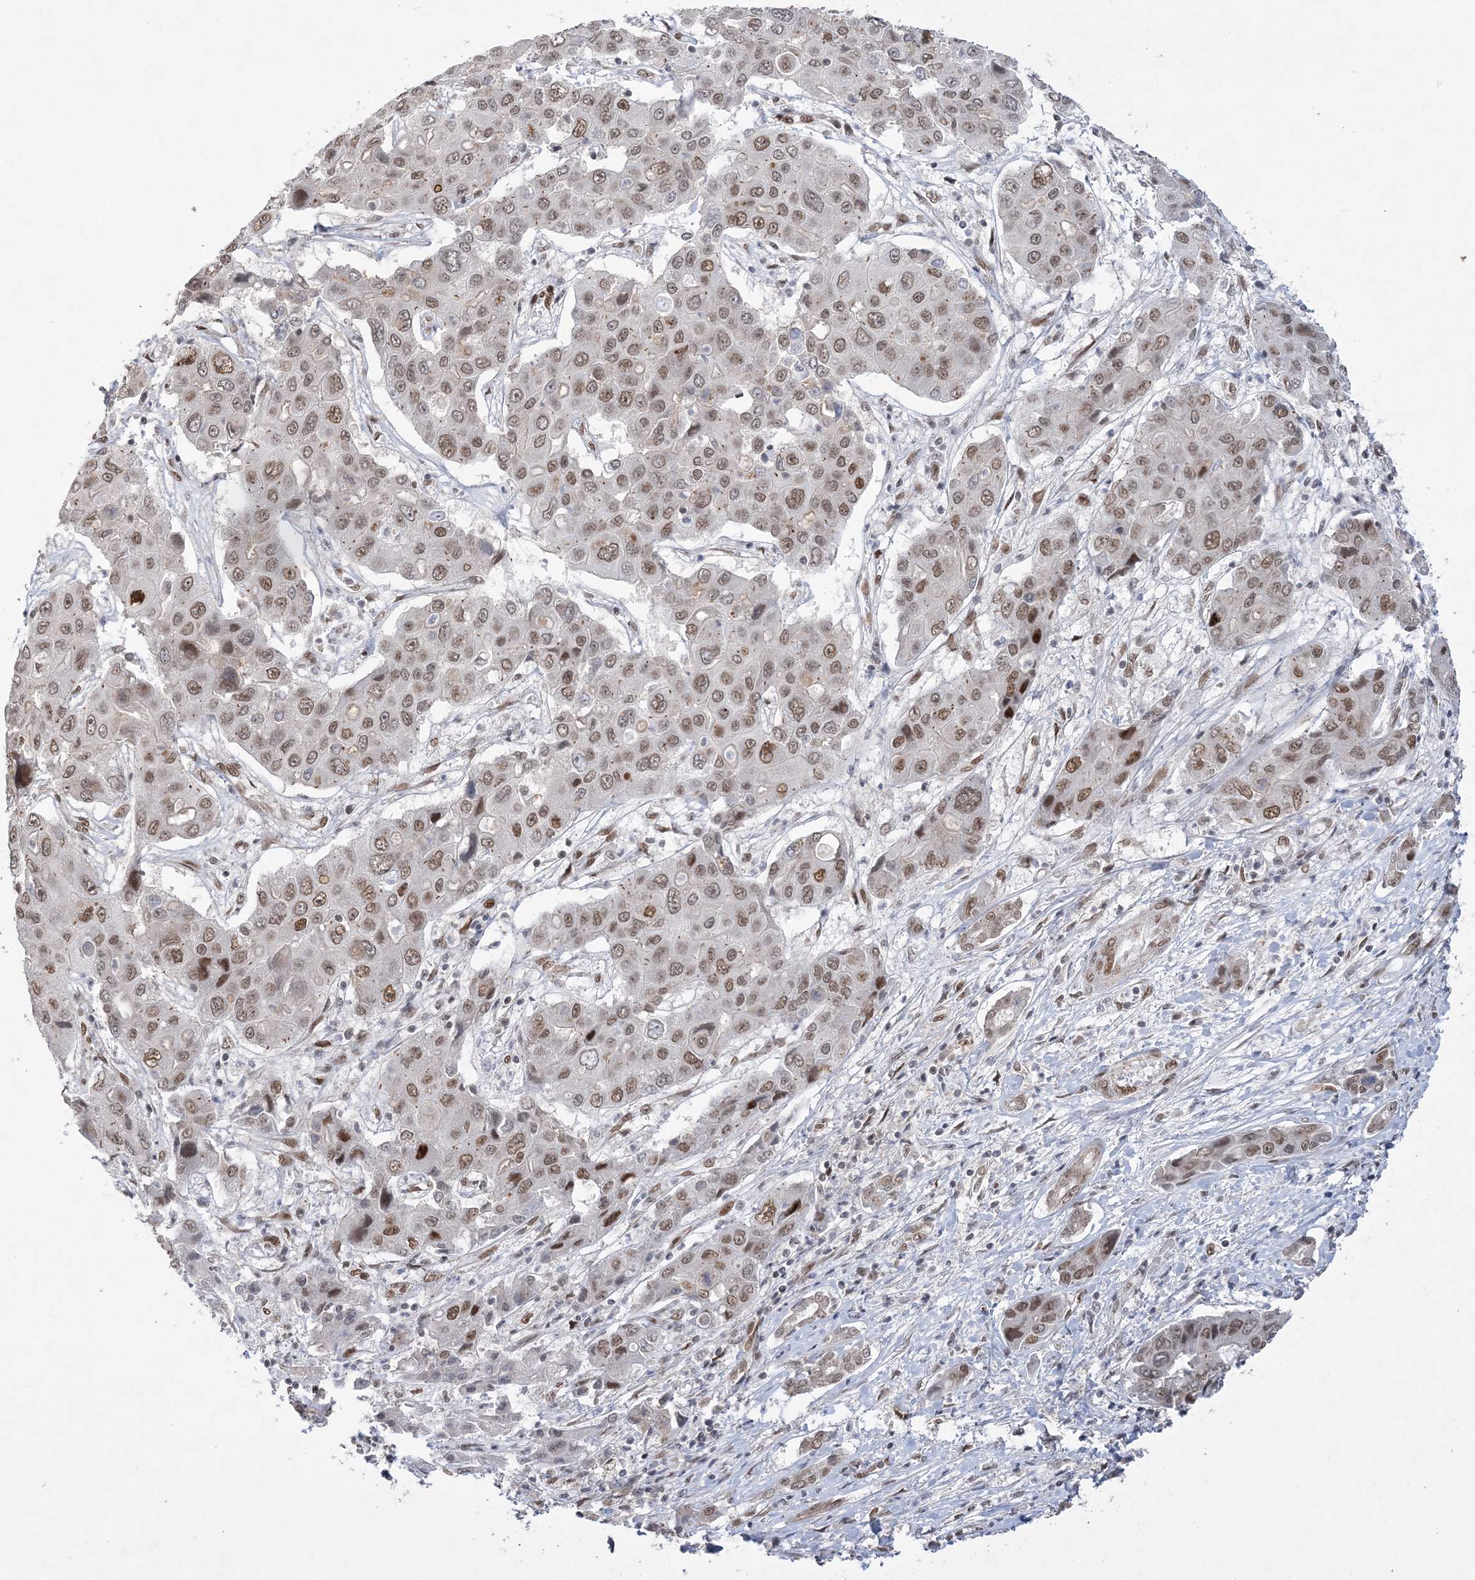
{"staining": {"intensity": "moderate", "quantity": ">75%", "location": "nuclear"}, "tissue": "liver cancer", "cell_type": "Tumor cells", "image_type": "cancer", "snomed": [{"axis": "morphology", "description": "Cholangiocarcinoma"}, {"axis": "topography", "description": "Liver"}], "caption": "Liver cancer tissue displays moderate nuclear positivity in approximately >75% of tumor cells Using DAB (3,3'-diaminobenzidine) (brown) and hematoxylin (blue) stains, captured at high magnification using brightfield microscopy.", "gene": "WAC", "patient": {"sex": "male", "age": 67}}